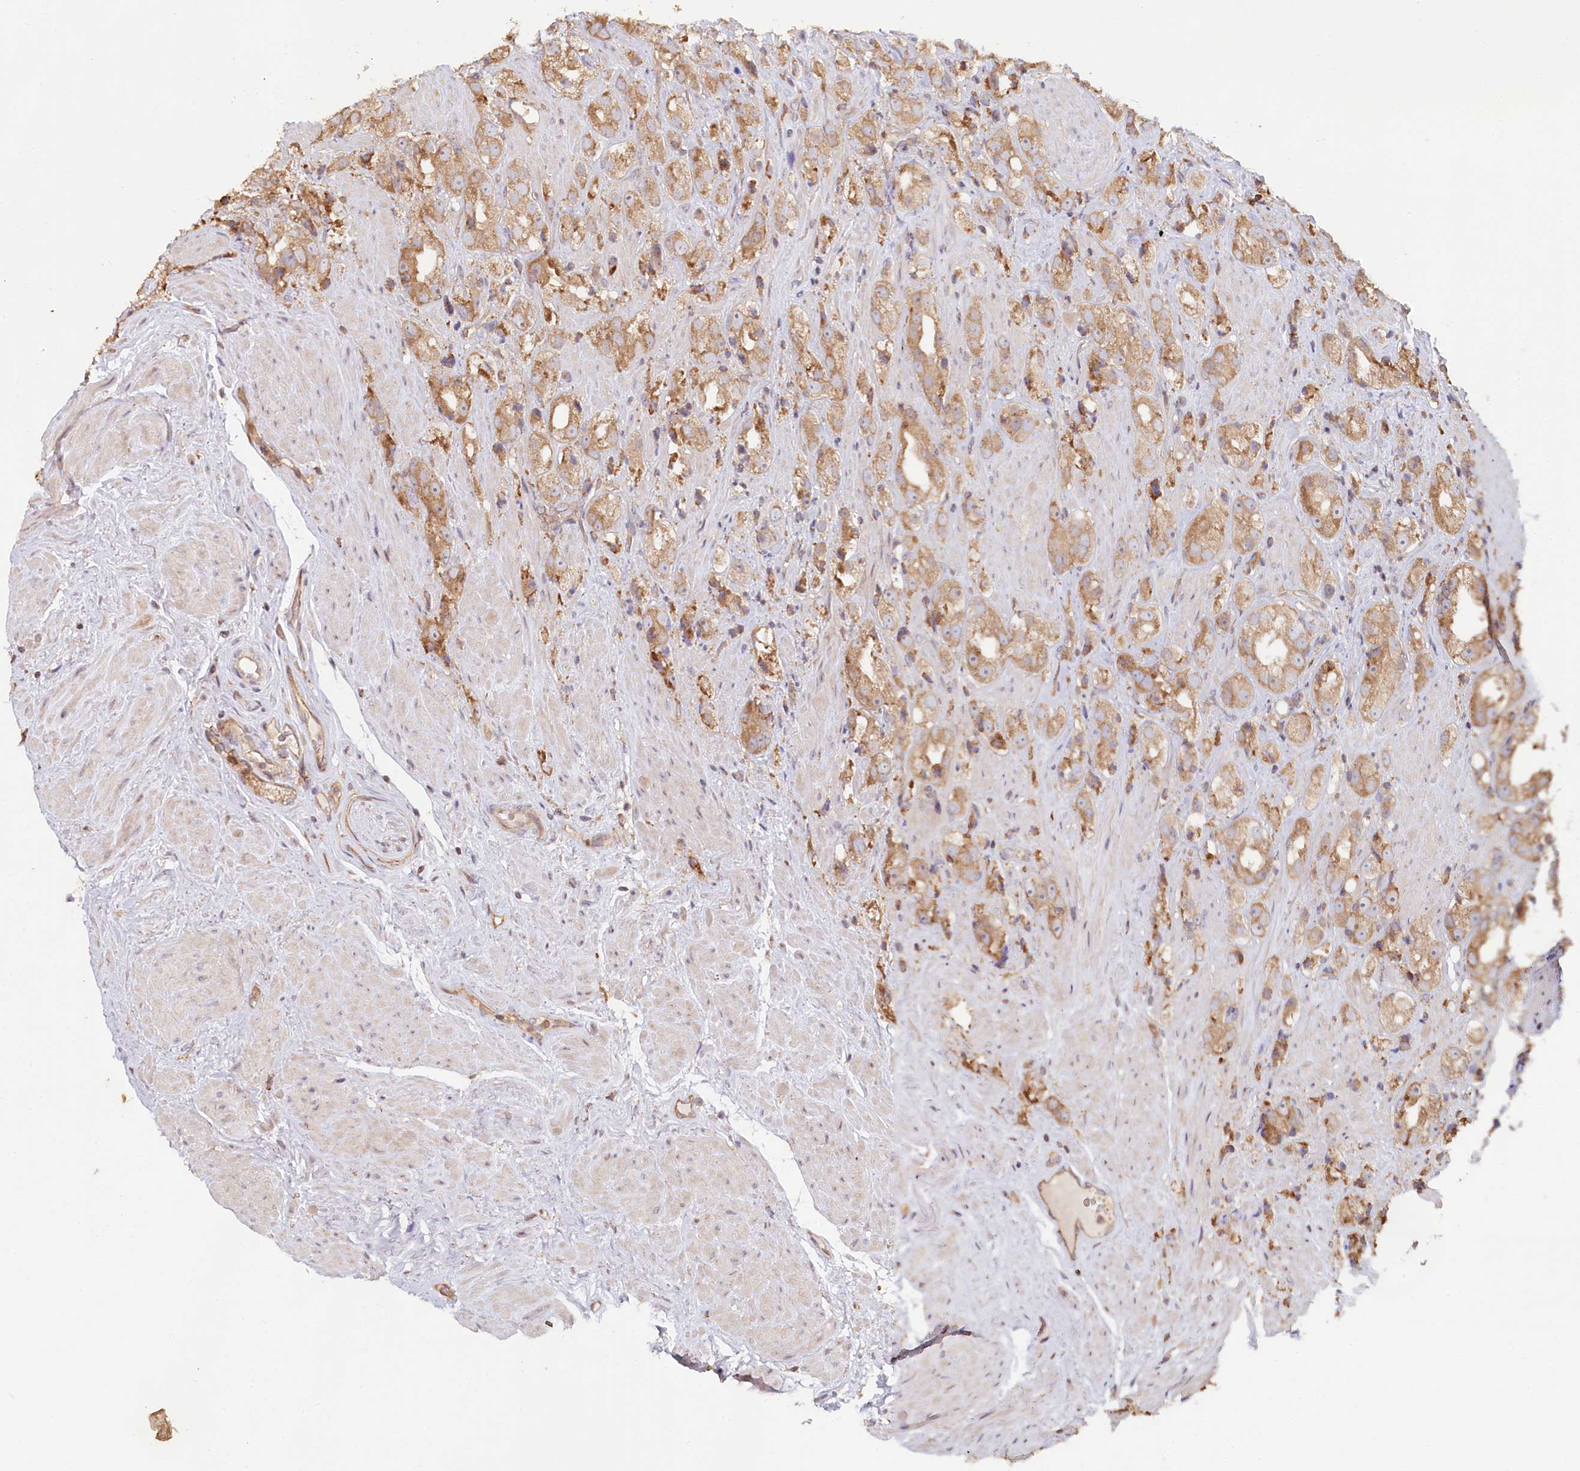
{"staining": {"intensity": "moderate", "quantity": ">75%", "location": "cytoplasmic/membranous"}, "tissue": "prostate cancer", "cell_type": "Tumor cells", "image_type": "cancer", "snomed": [{"axis": "morphology", "description": "Adenocarcinoma, NOS"}, {"axis": "topography", "description": "Prostate"}], "caption": "Approximately >75% of tumor cells in prostate adenocarcinoma show moderate cytoplasmic/membranous protein staining as visualized by brown immunohistochemical staining.", "gene": "HAL", "patient": {"sex": "male", "age": 79}}